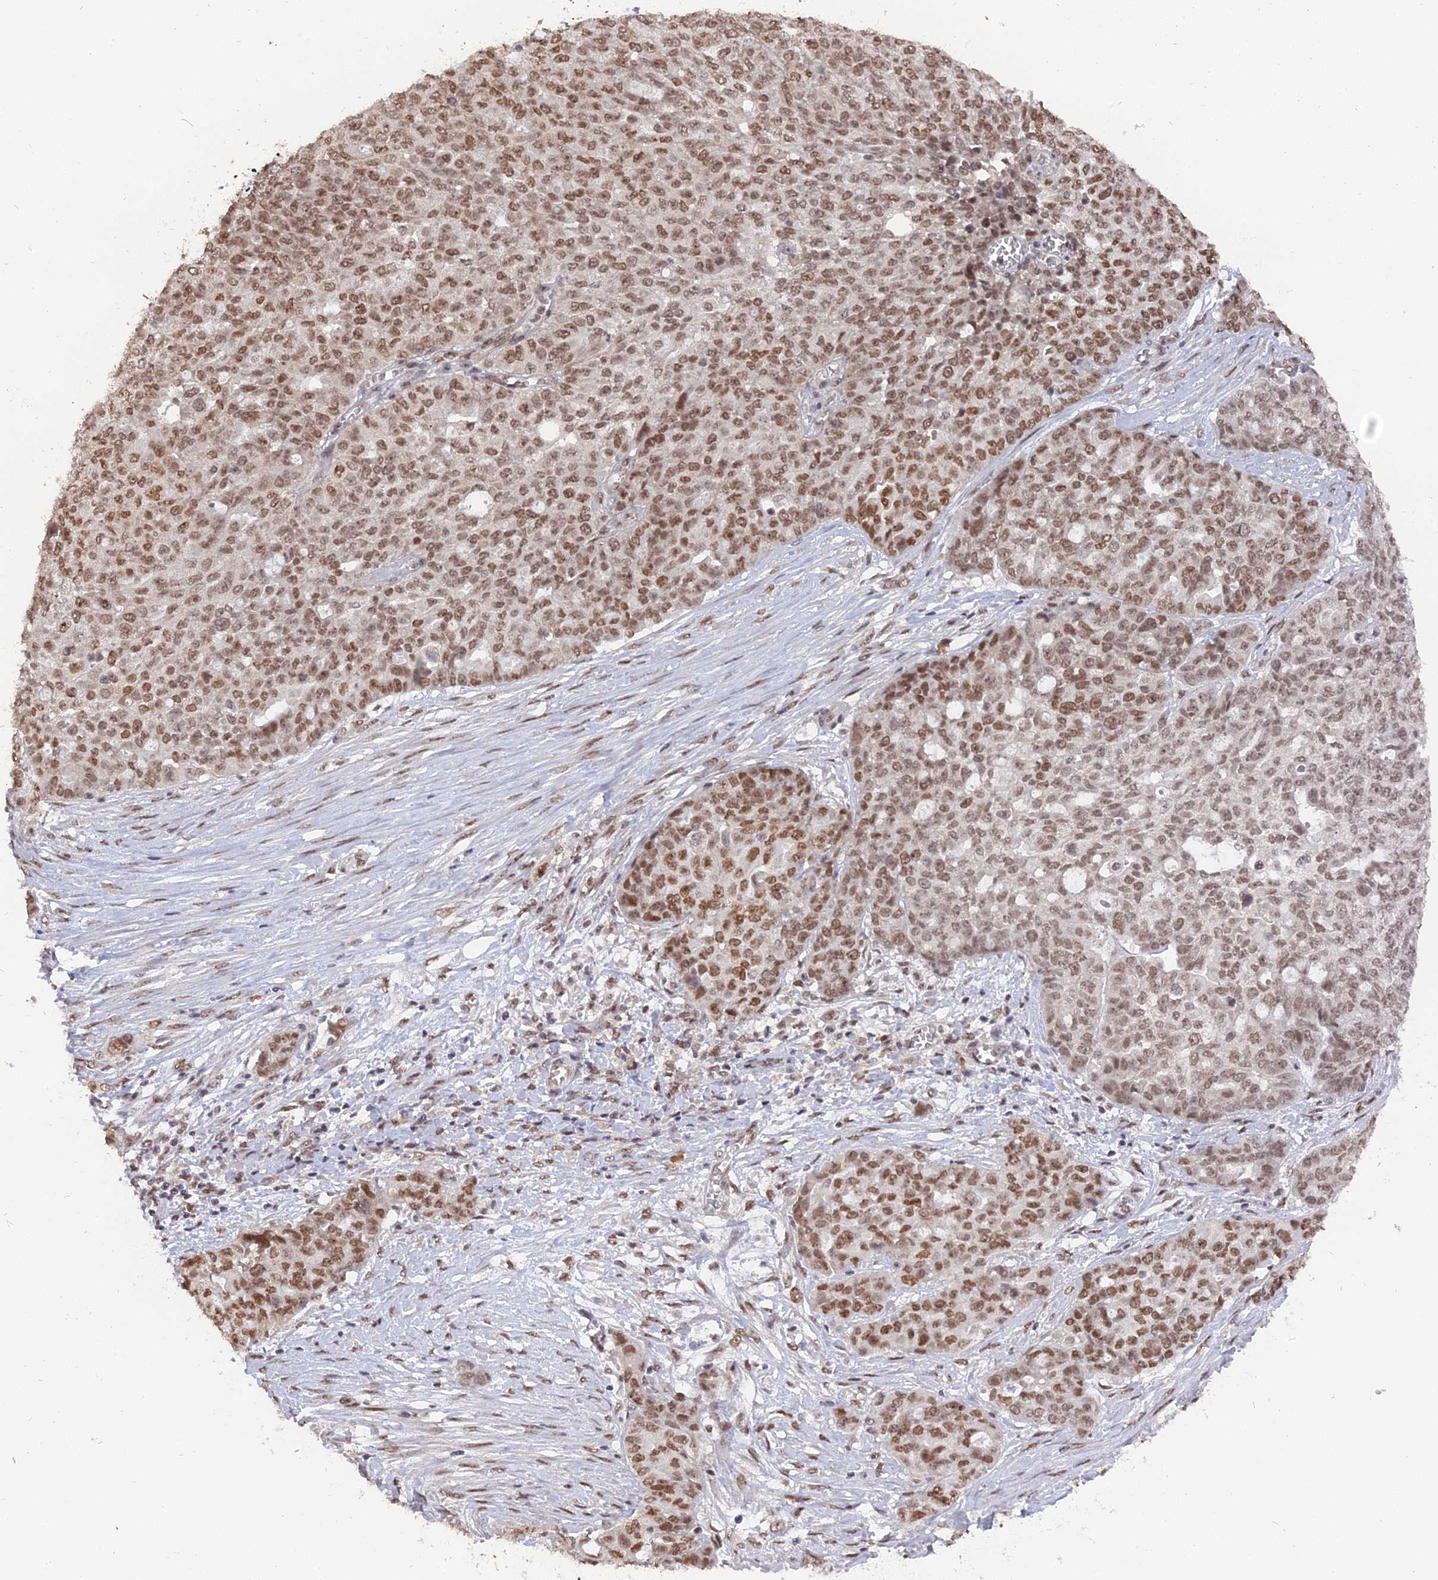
{"staining": {"intensity": "moderate", "quantity": ">75%", "location": "nuclear"}, "tissue": "ovarian cancer", "cell_type": "Tumor cells", "image_type": "cancer", "snomed": [{"axis": "morphology", "description": "Cystadenocarcinoma, serous, NOS"}, {"axis": "topography", "description": "Soft tissue"}, {"axis": "topography", "description": "Ovary"}], "caption": "A medium amount of moderate nuclear expression is present in about >75% of tumor cells in serous cystadenocarcinoma (ovarian) tissue. (Brightfield microscopy of DAB IHC at high magnification).", "gene": "NR1H3", "patient": {"sex": "female", "age": 57}}